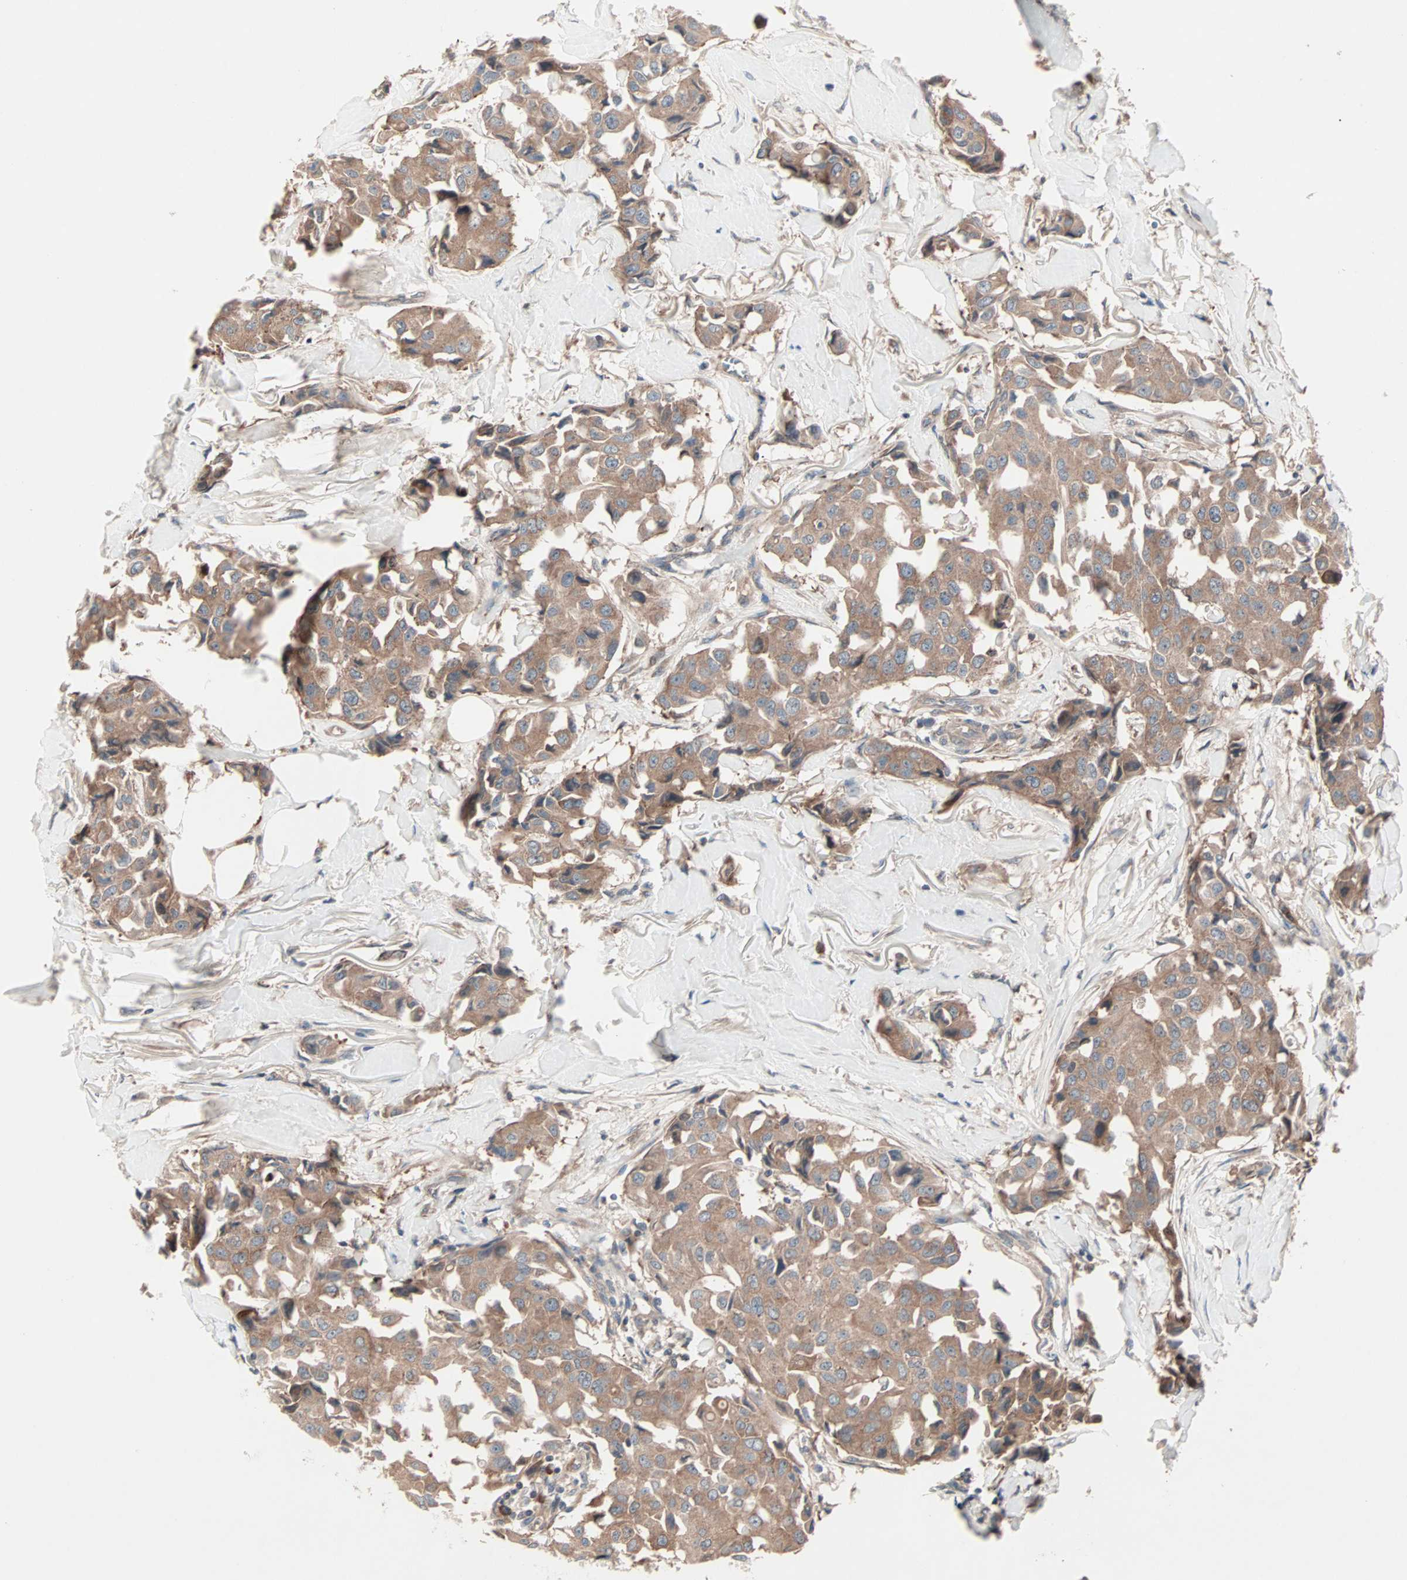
{"staining": {"intensity": "moderate", "quantity": ">75%", "location": "cytoplasmic/membranous"}, "tissue": "breast cancer", "cell_type": "Tumor cells", "image_type": "cancer", "snomed": [{"axis": "morphology", "description": "Duct carcinoma"}, {"axis": "topography", "description": "Breast"}], "caption": "An IHC image of neoplastic tissue is shown. Protein staining in brown shows moderate cytoplasmic/membranous positivity in breast intraductal carcinoma within tumor cells. (Stains: DAB (3,3'-diaminobenzidine) in brown, nuclei in blue, Microscopy: brightfield microscopy at high magnification).", "gene": "CAD", "patient": {"sex": "female", "age": 80}}